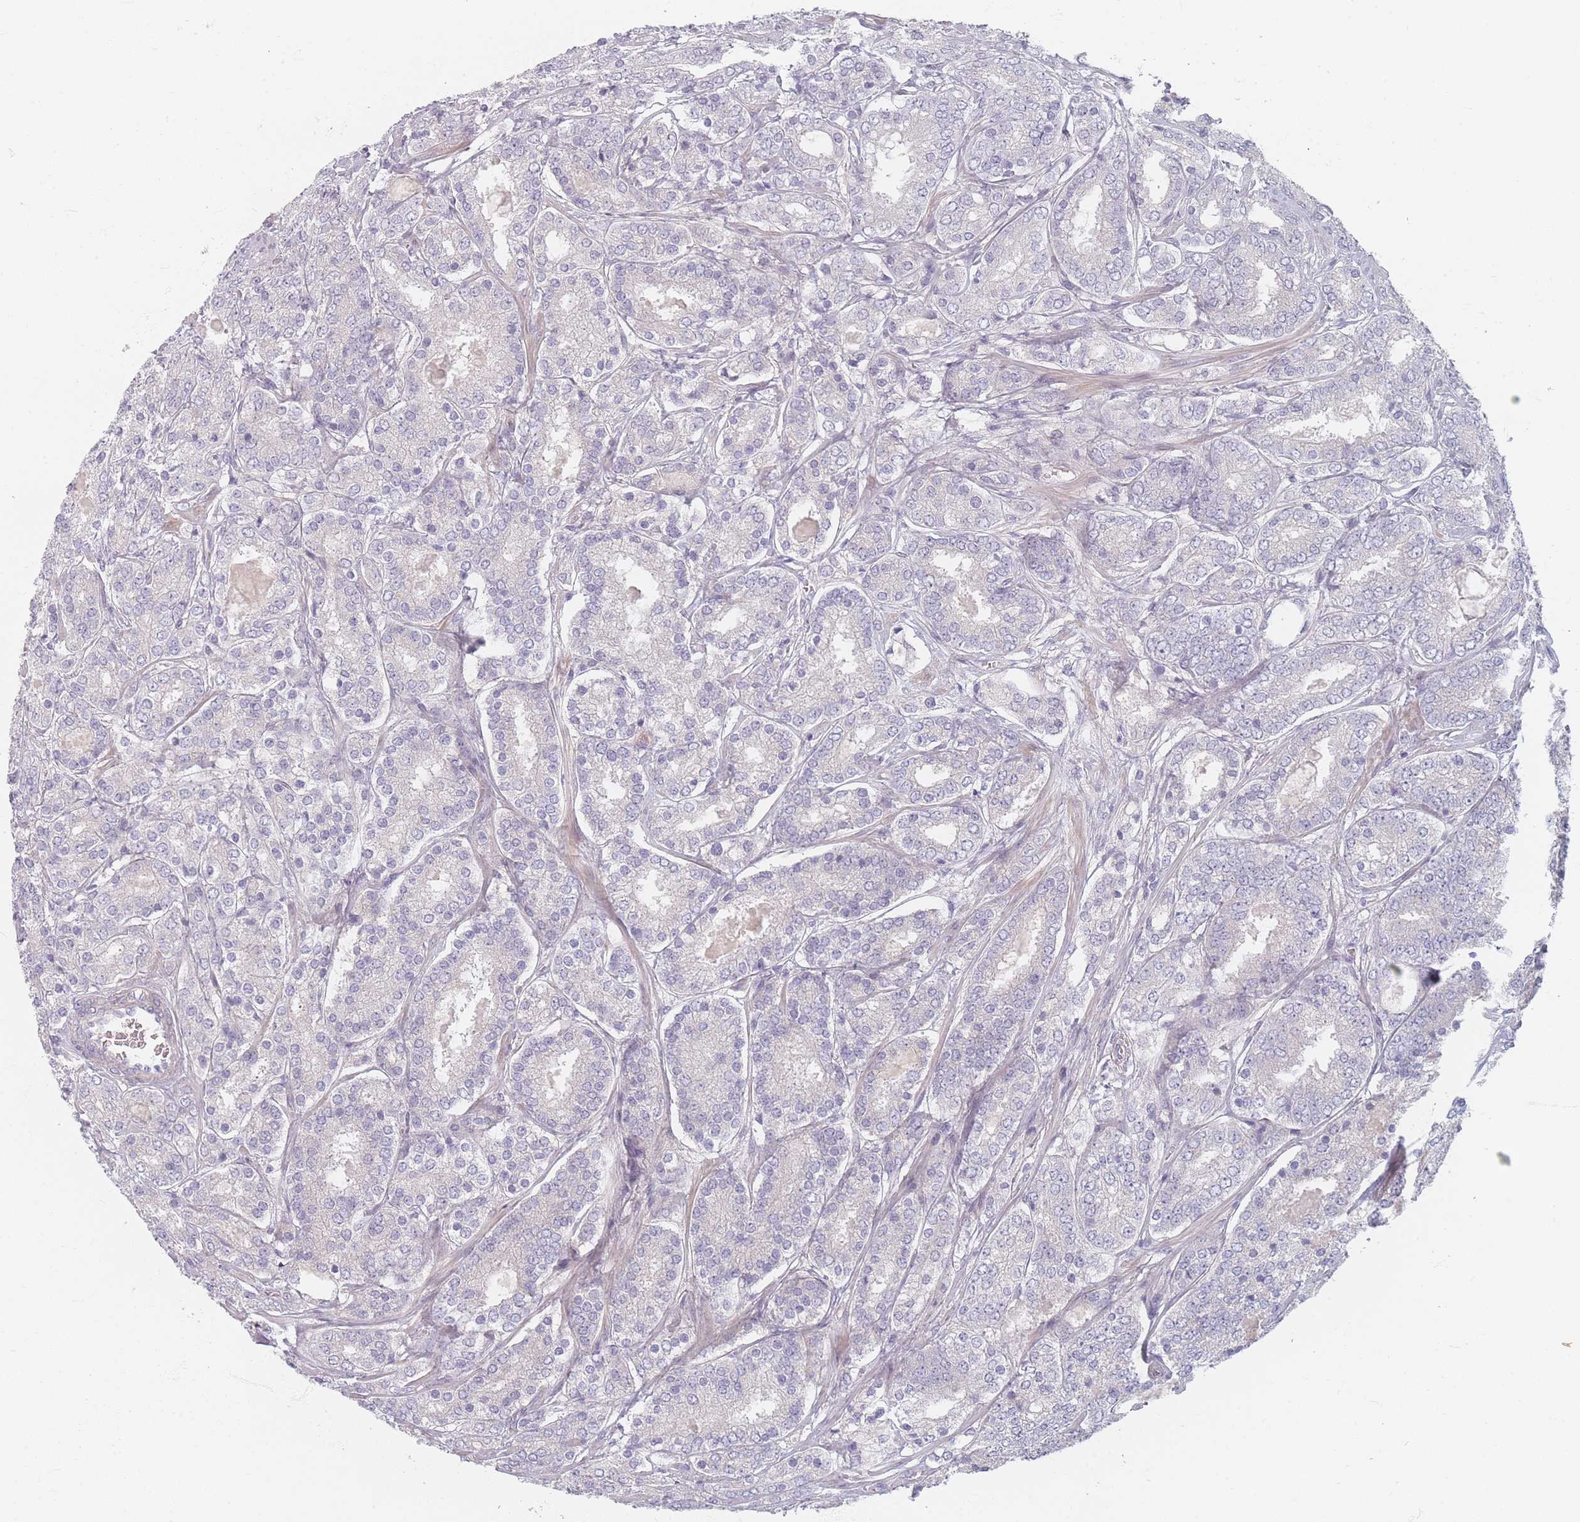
{"staining": {"intensity": "negative", "quantity": "none", "location": "none"}, "tissue": "prostate cancer", "cell_type": "Tumor cells", "image_type": "cancer", "snomed": [{"axis": "morphology", "description": "Adenocarcinoma, High grade"}, {"axis": "topography", "description": "Prostate"}], "caption": "DAB immunohistochemical staining of human prostate cancer (high-grade adenocarcinoma) demonstrates no significant expression in tumor cells.", "gene": "TMOD1", "patient": {"sex": "male", "age": 63}}